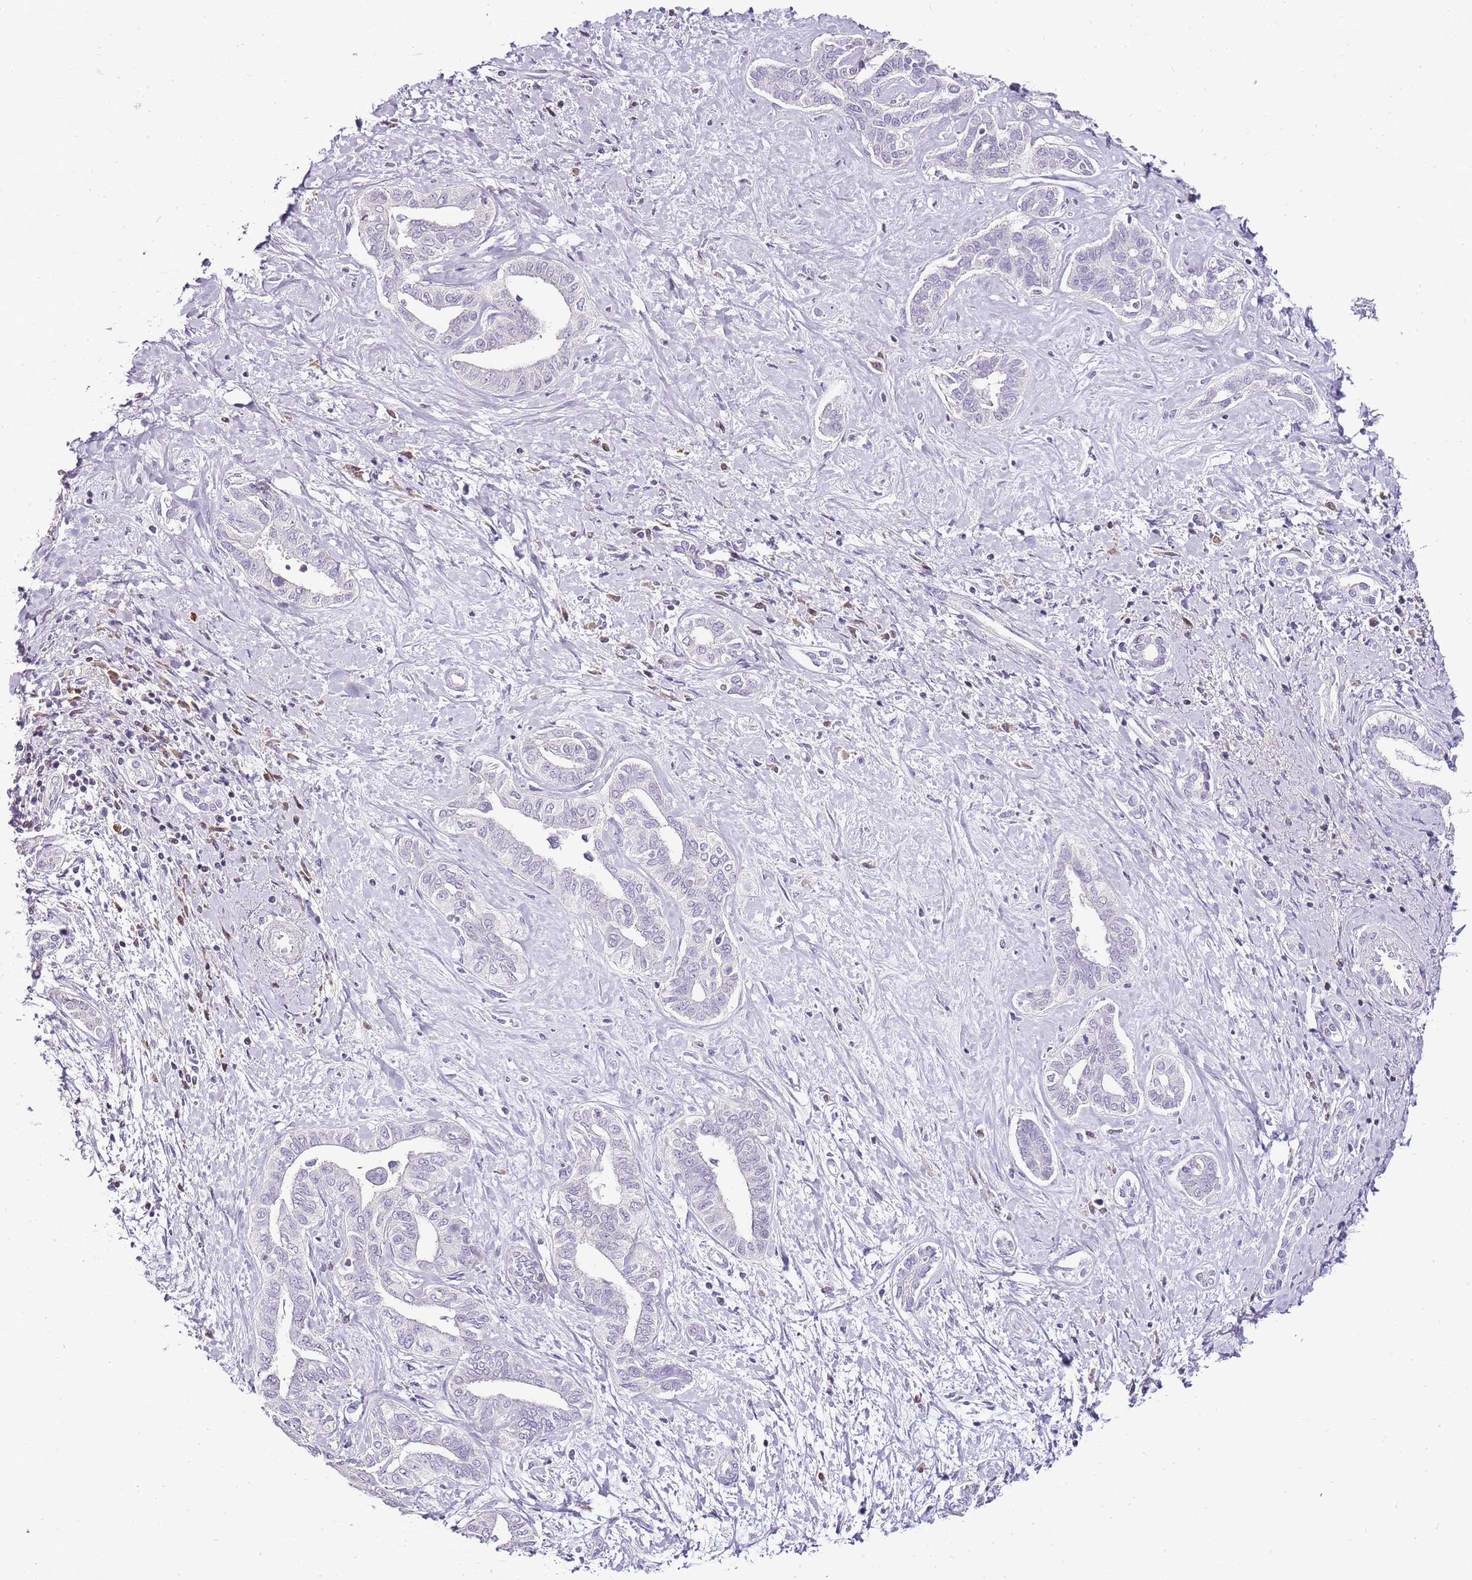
{"staining": {"intensity": "negative", "quantity": "none", "location": "none"}, "tissue": "liver cancer", "cell_type": "Tumor cells", "image_type": "cancer", "snomed": [{"axis": "morphology", "description": "Cholangiocarcinoma"}, {"axis": "topography", "description": "Liver"}], "caption": "Immunohistochemistry of liver cancer (cholangiocarcinoma) demonstrates no staining in tumor cells.", "gene": "ZBP1", "patient": {"sex": "female", "age": 77}}